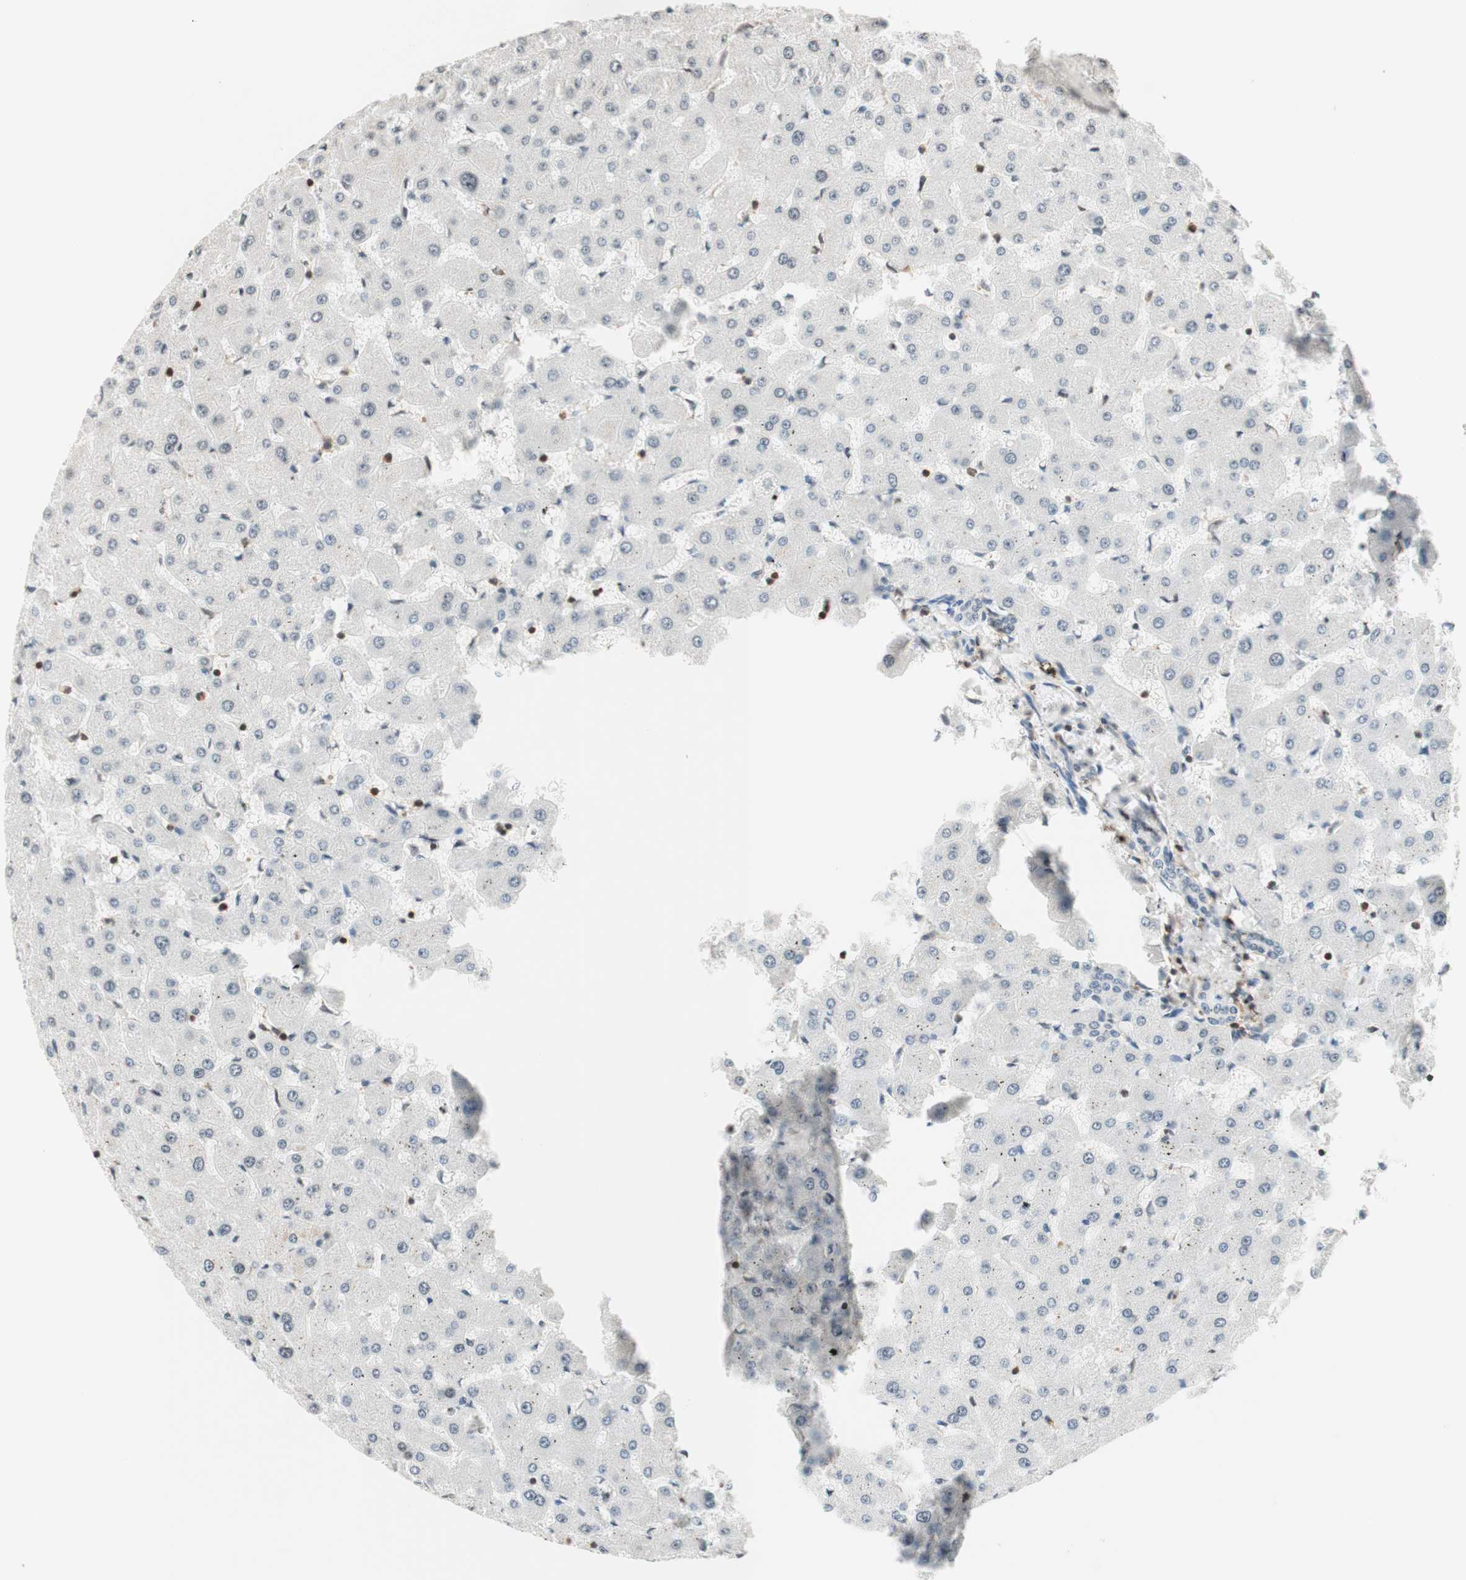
{"staining": {"intensity": "negative", "quantity": "none", "location": "none"}, "tissue": "liver", "cell_type": "Cholangiocytes", "image_type": "normal", "snomed": [{"axis": "morphology", "description": "Normal tissue, NOS"}, {"axis": "topography", "description": "Liver"}], "caption": "IHC of unremarkable human liver displays no staining in cholangiocytes.", "gene": "WIPF1", "patient": {"sex": "female", "age": 63}}